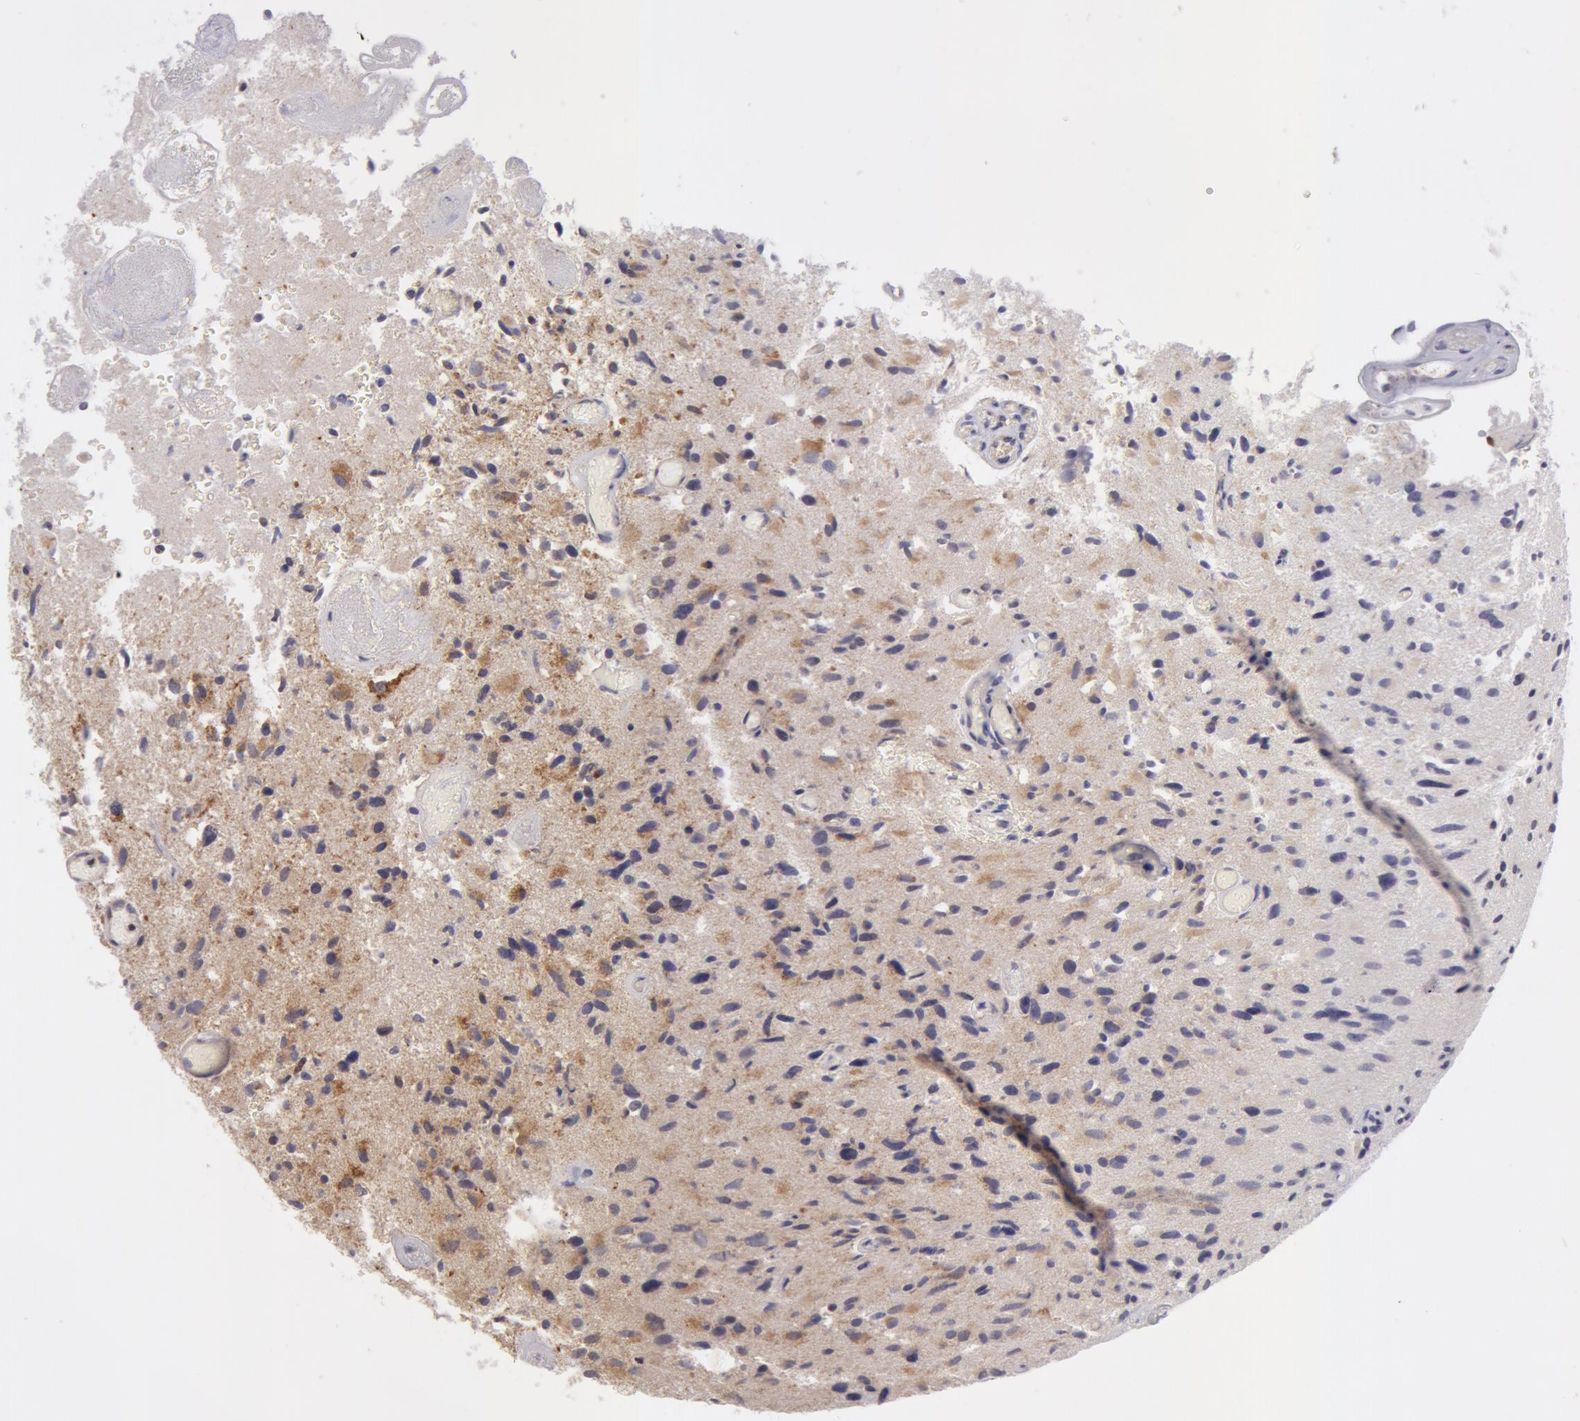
{"staining": {"intensity": "moderate", "quantity": "25%-75%", "location": "nuclear"}, "tissue": "glioma", "cell_type": "Tumor cells", "image_type": "cancer", "snomed": [{"axis": "morphology", "description": "Glioma, malignant, High grade"}, {"axis": "topography", "description": "Brain"}], "caption": "Approximately 25%-75% of tumor cells in human malignant glioma (high-grade) display moderate nuclear protein positivity as visualized by brown immunohistochemical staining.", "gene": "VRTN", "patient": {"sex": "male", "age": 69}}